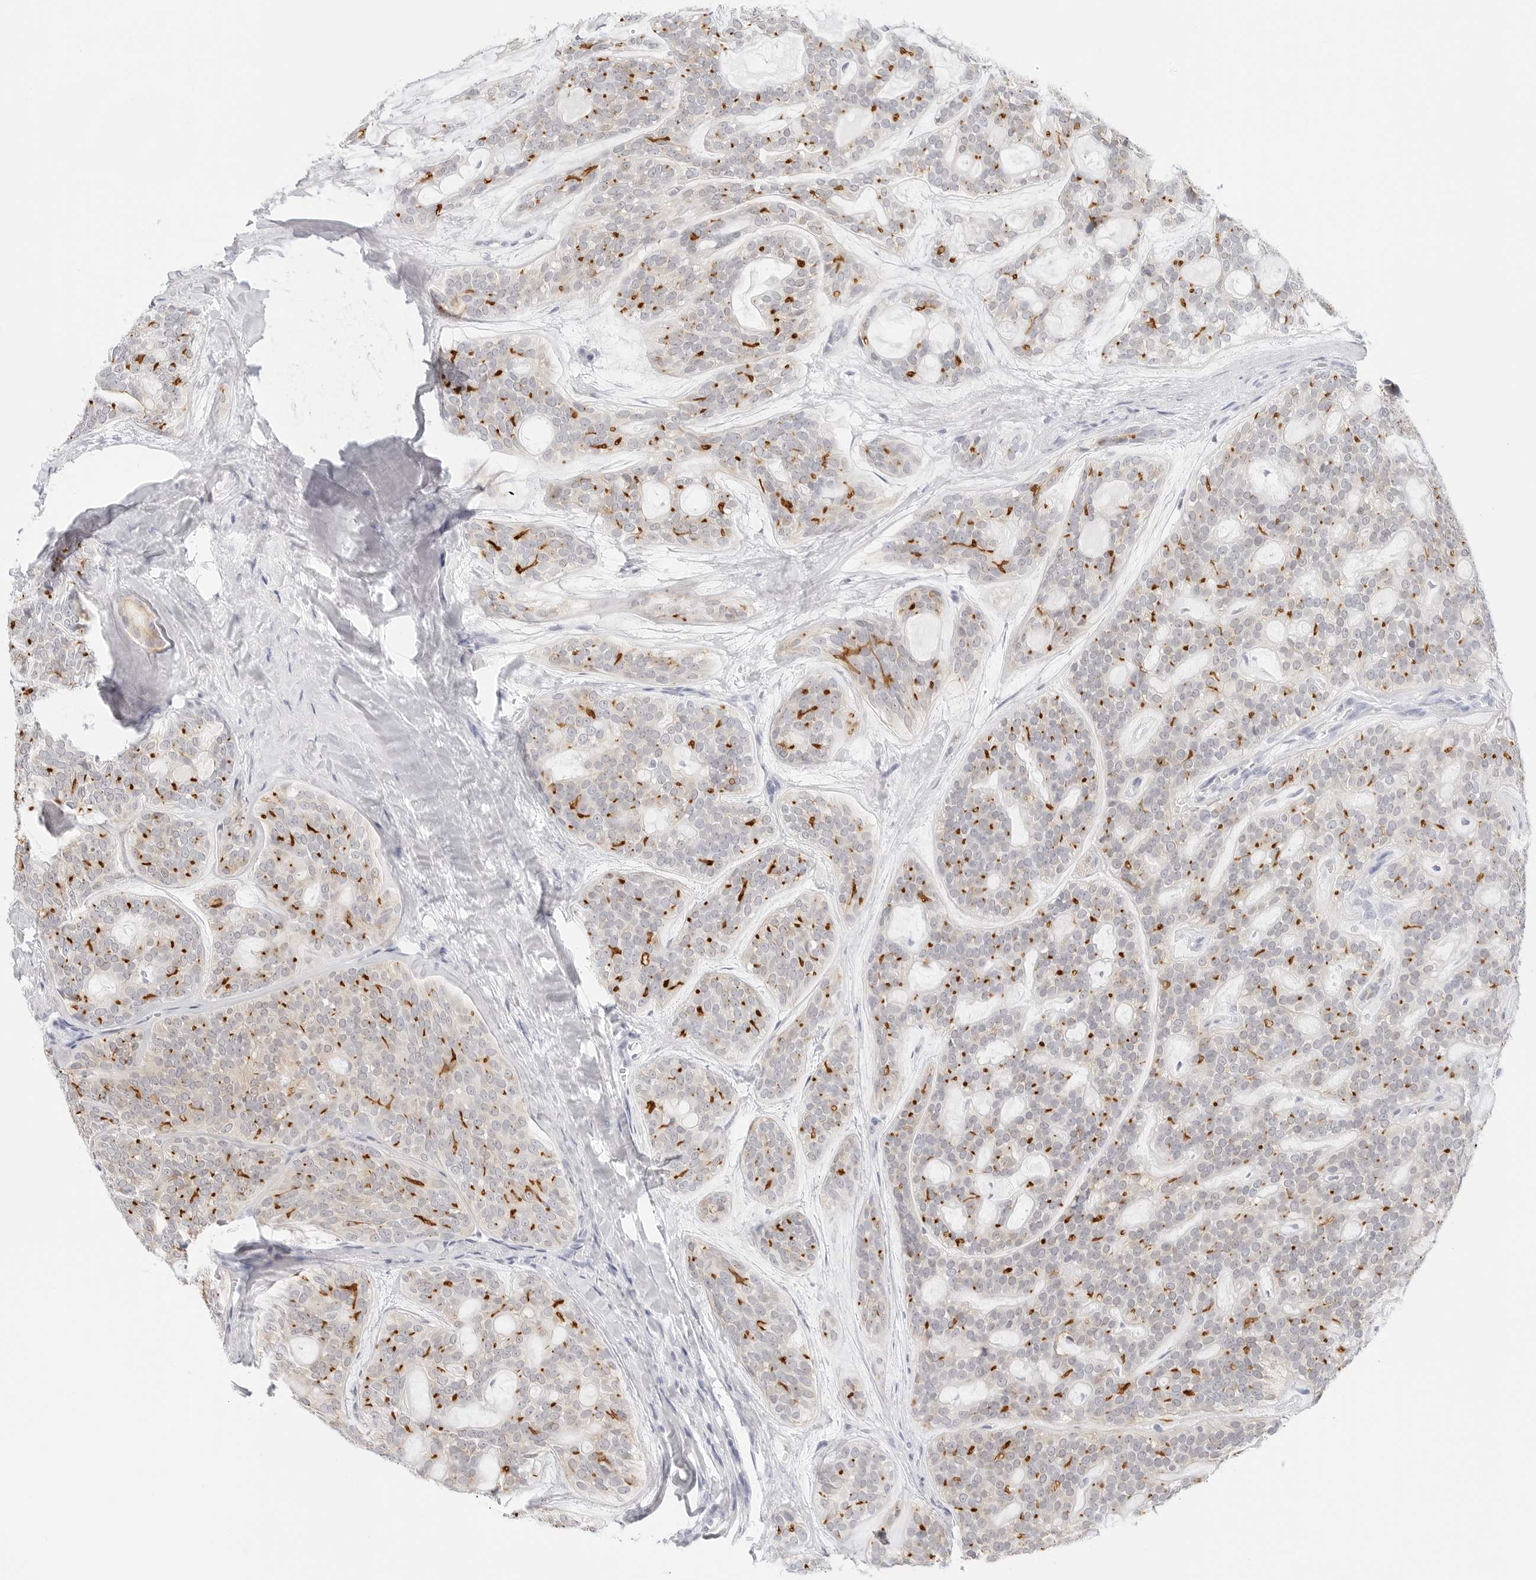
{"staining": {"intensity": "strong", "quantity": "25%-75%", "location": "cytoplasmic/membranous"}, "tissue": "head and neck cancer", "cell_type": "Tumor cells", "image_type": "cancer", "snomed": [{"axis": "morphology", "description": "Adenocarcinoma, NOS"}, {"axis": "topography", "description": "Head-Neck"}], "caption": "IHC (DAB) staining of human head and neck adenocarcinoma displays strong cytoplasmic/membranous protein positivity in approximately 25%-75% of tumor cells.", "gene": "SLC9A3R1", "patient": {"sex": "male", "age": 66}}